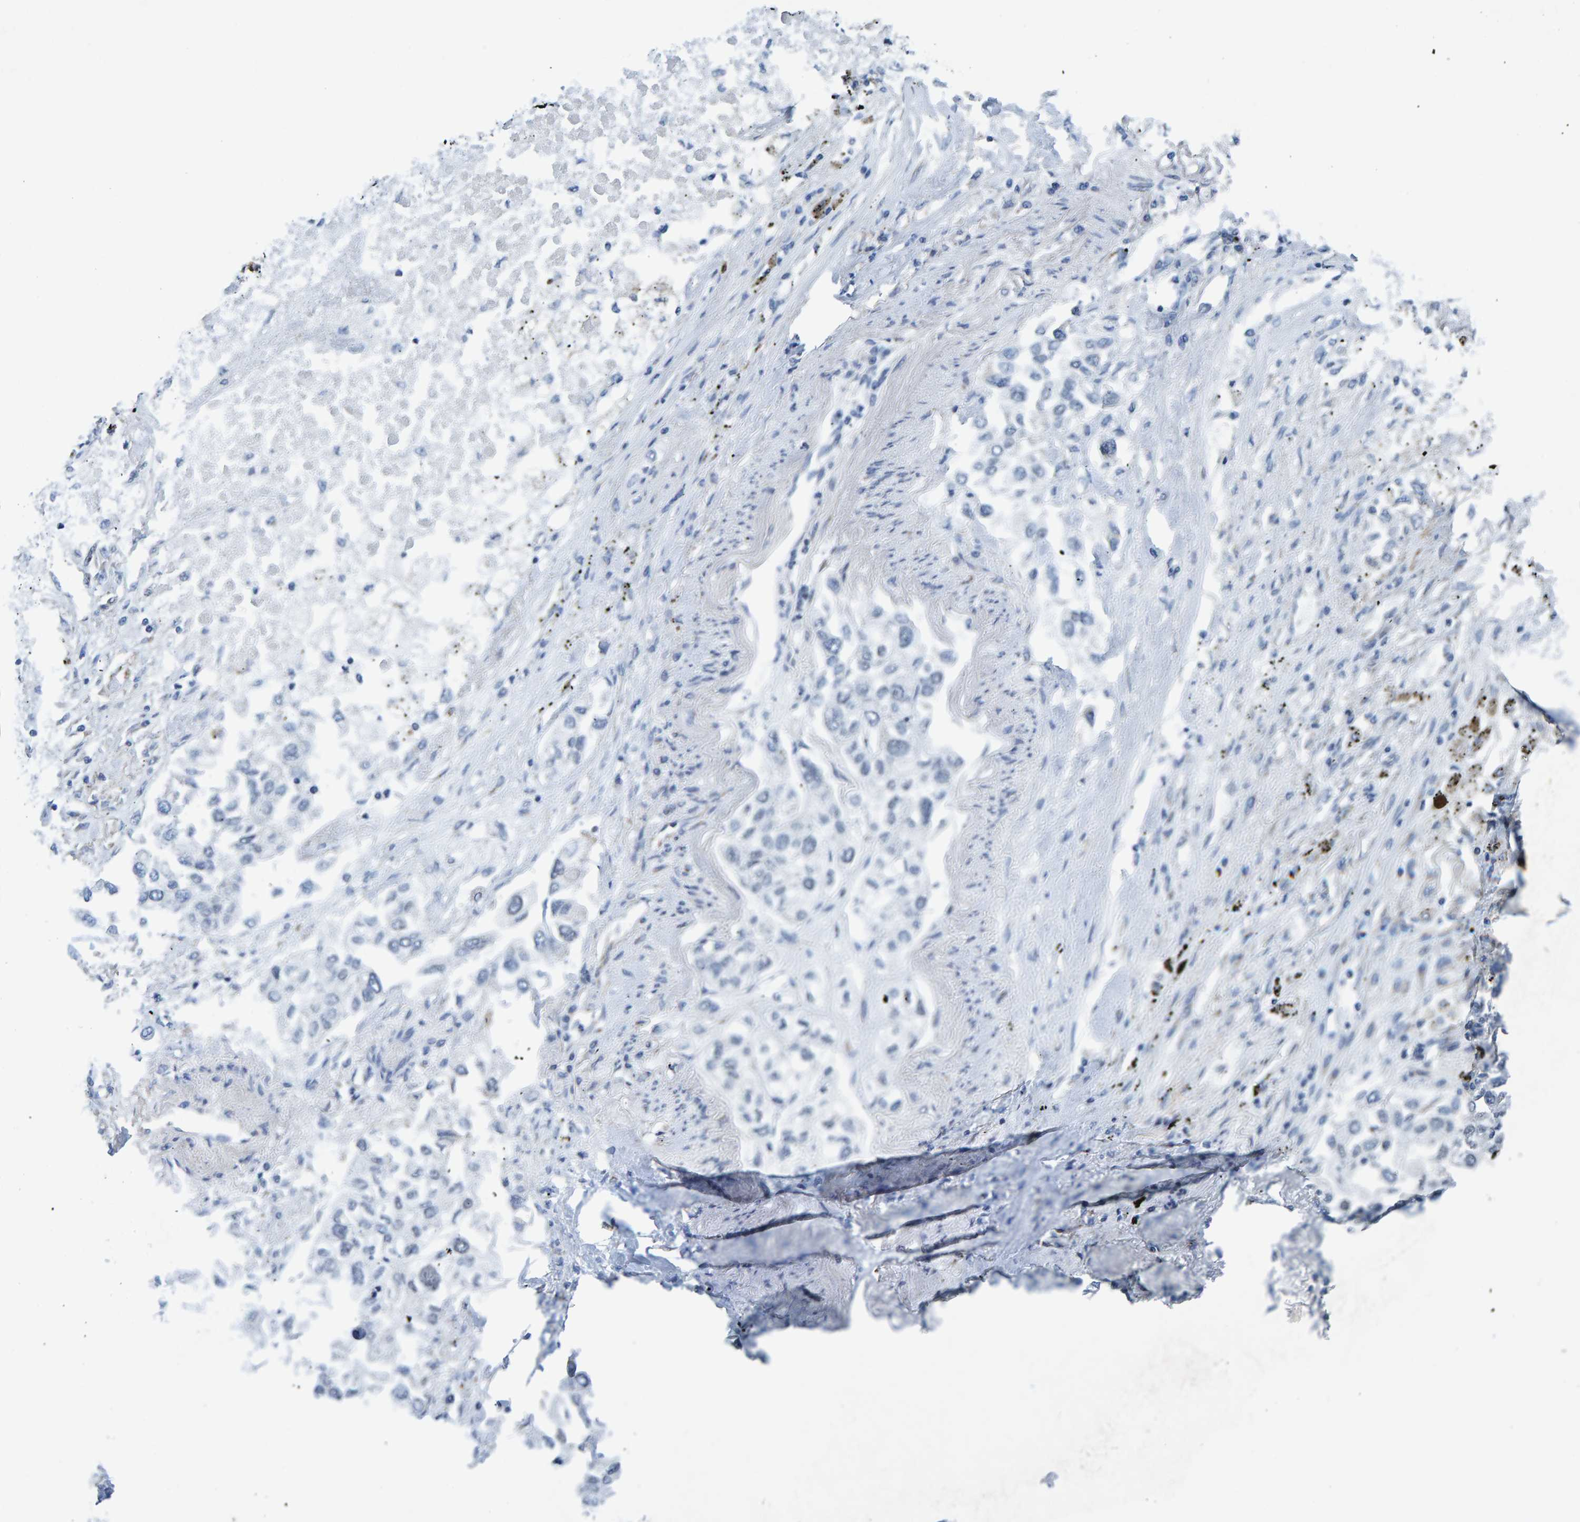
{"staining": {"intensity": "negative", "quantity": "none", "location": "none"}, "tissue": "lung cancer", "cell_type": "Tumor cells", "image_type": "cancer", "snomed": [{"axis": "morphology", "description": "Inflammation, NOS"}, {"axis": "morphology", "description": "Adenocarcinoma, NOS"}, {"axis": "topography", "description": "Lung"}], "caption": "High power microscopy histopathology image of an immunohistochemistry (IHC) micrograph of lung adenocarcinoma, revealing no significant expression in tumor cells.", "gene": "SCRN2", "patient": {"sex": "male", "age": 63}}